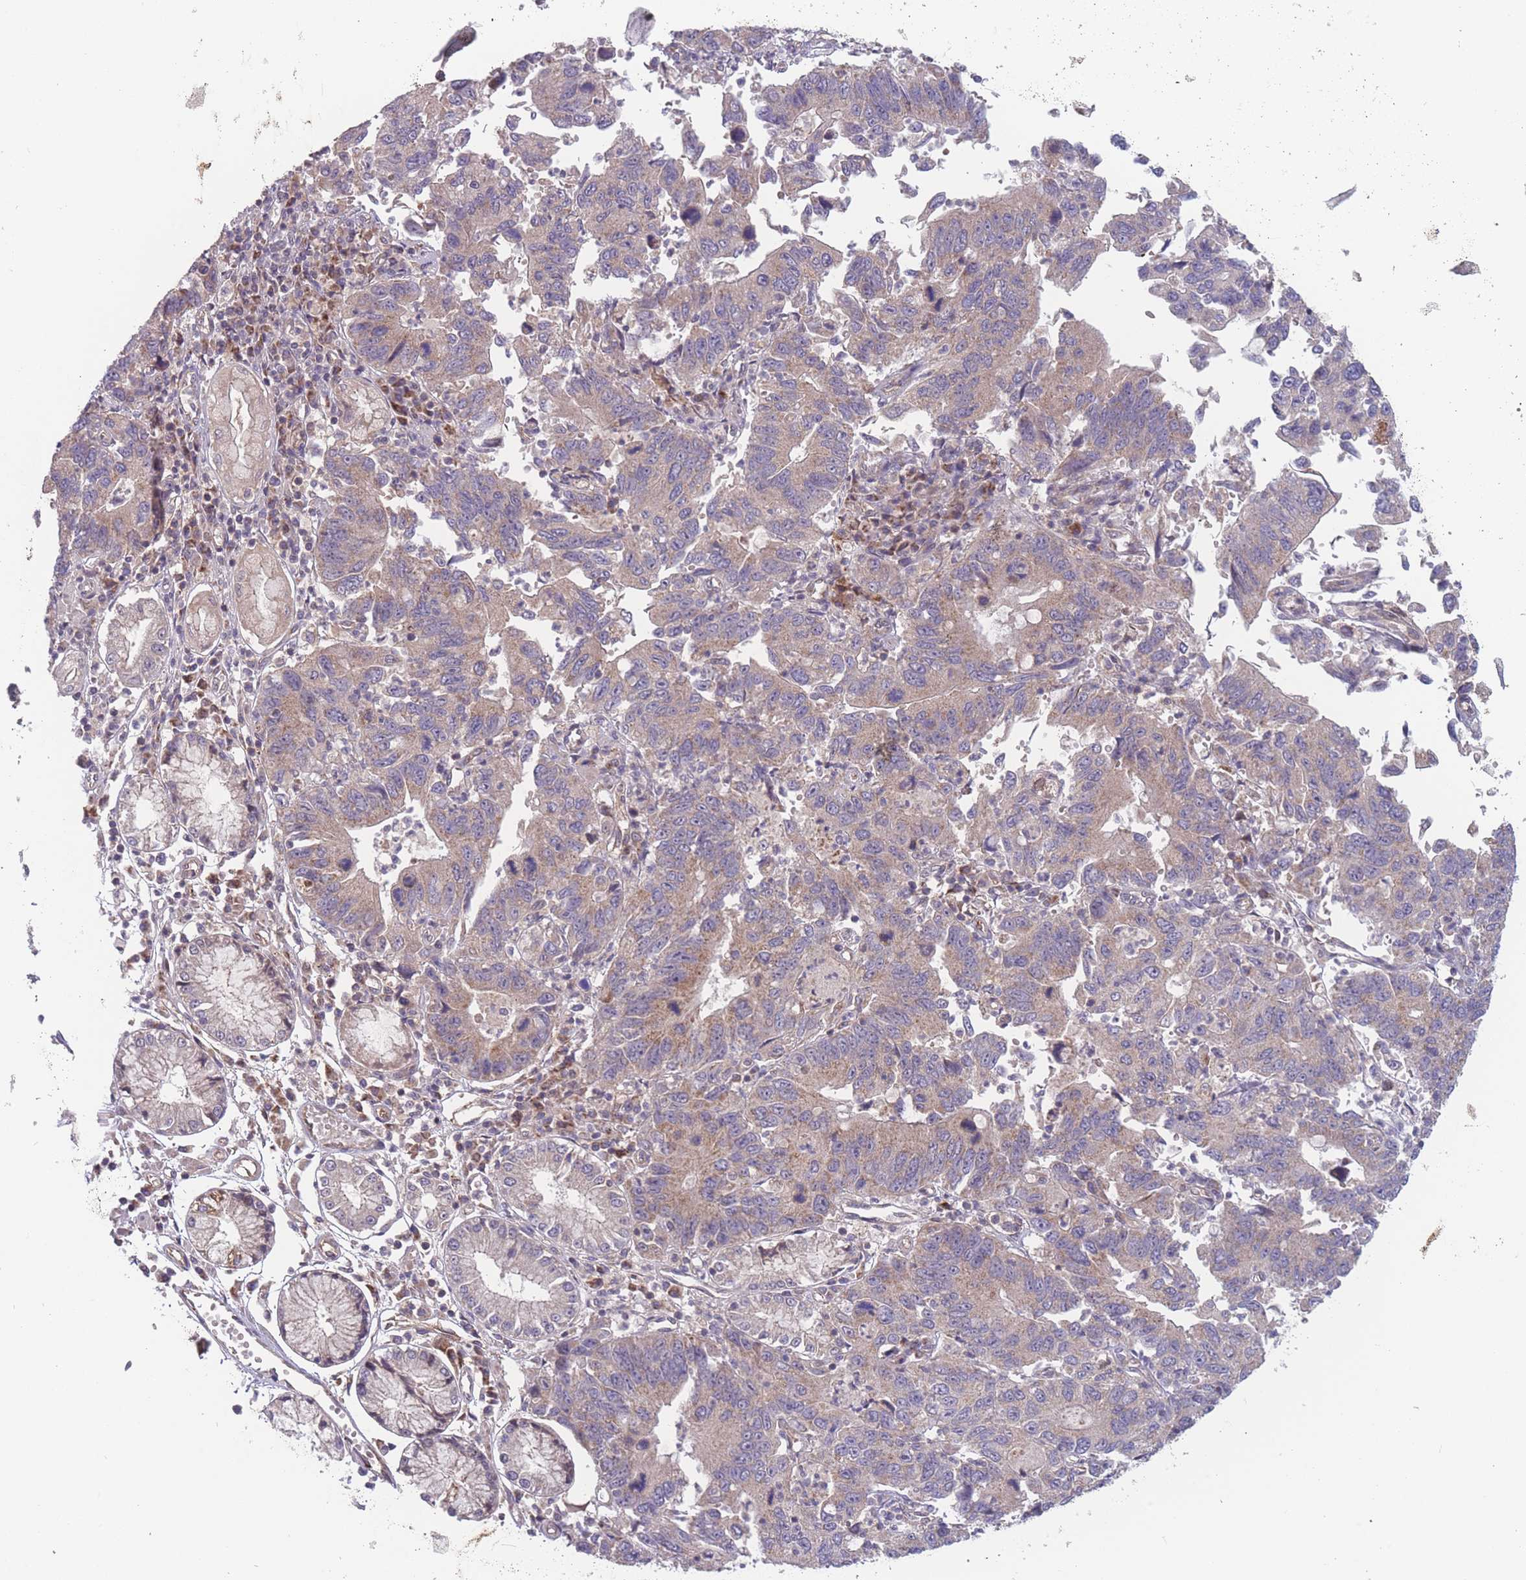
{"staining": {"intensity": "weak", "quantity": "25%-75%", "location": "cytoplasmic/membranous"}, "tissue": "stomach cancer", "cell_type": "Tumor cells", "image_type": "cancer", "snomed": [{"axis": "morphology", "description": "Adenocarcinoma, NOS"}, {"axis": "topography", "description": "Stomach"}], "caption": "Adenocarcinoma (stomach) stained with IHC shows weak cytoplasmic/membranous expression in about 25%-75% of tumor cells. (DAB IHC, brown staining for protein, blue staining for nuclei).", "gene": "ATP5MG", "patient": {"sex": "male", "age": 59}}